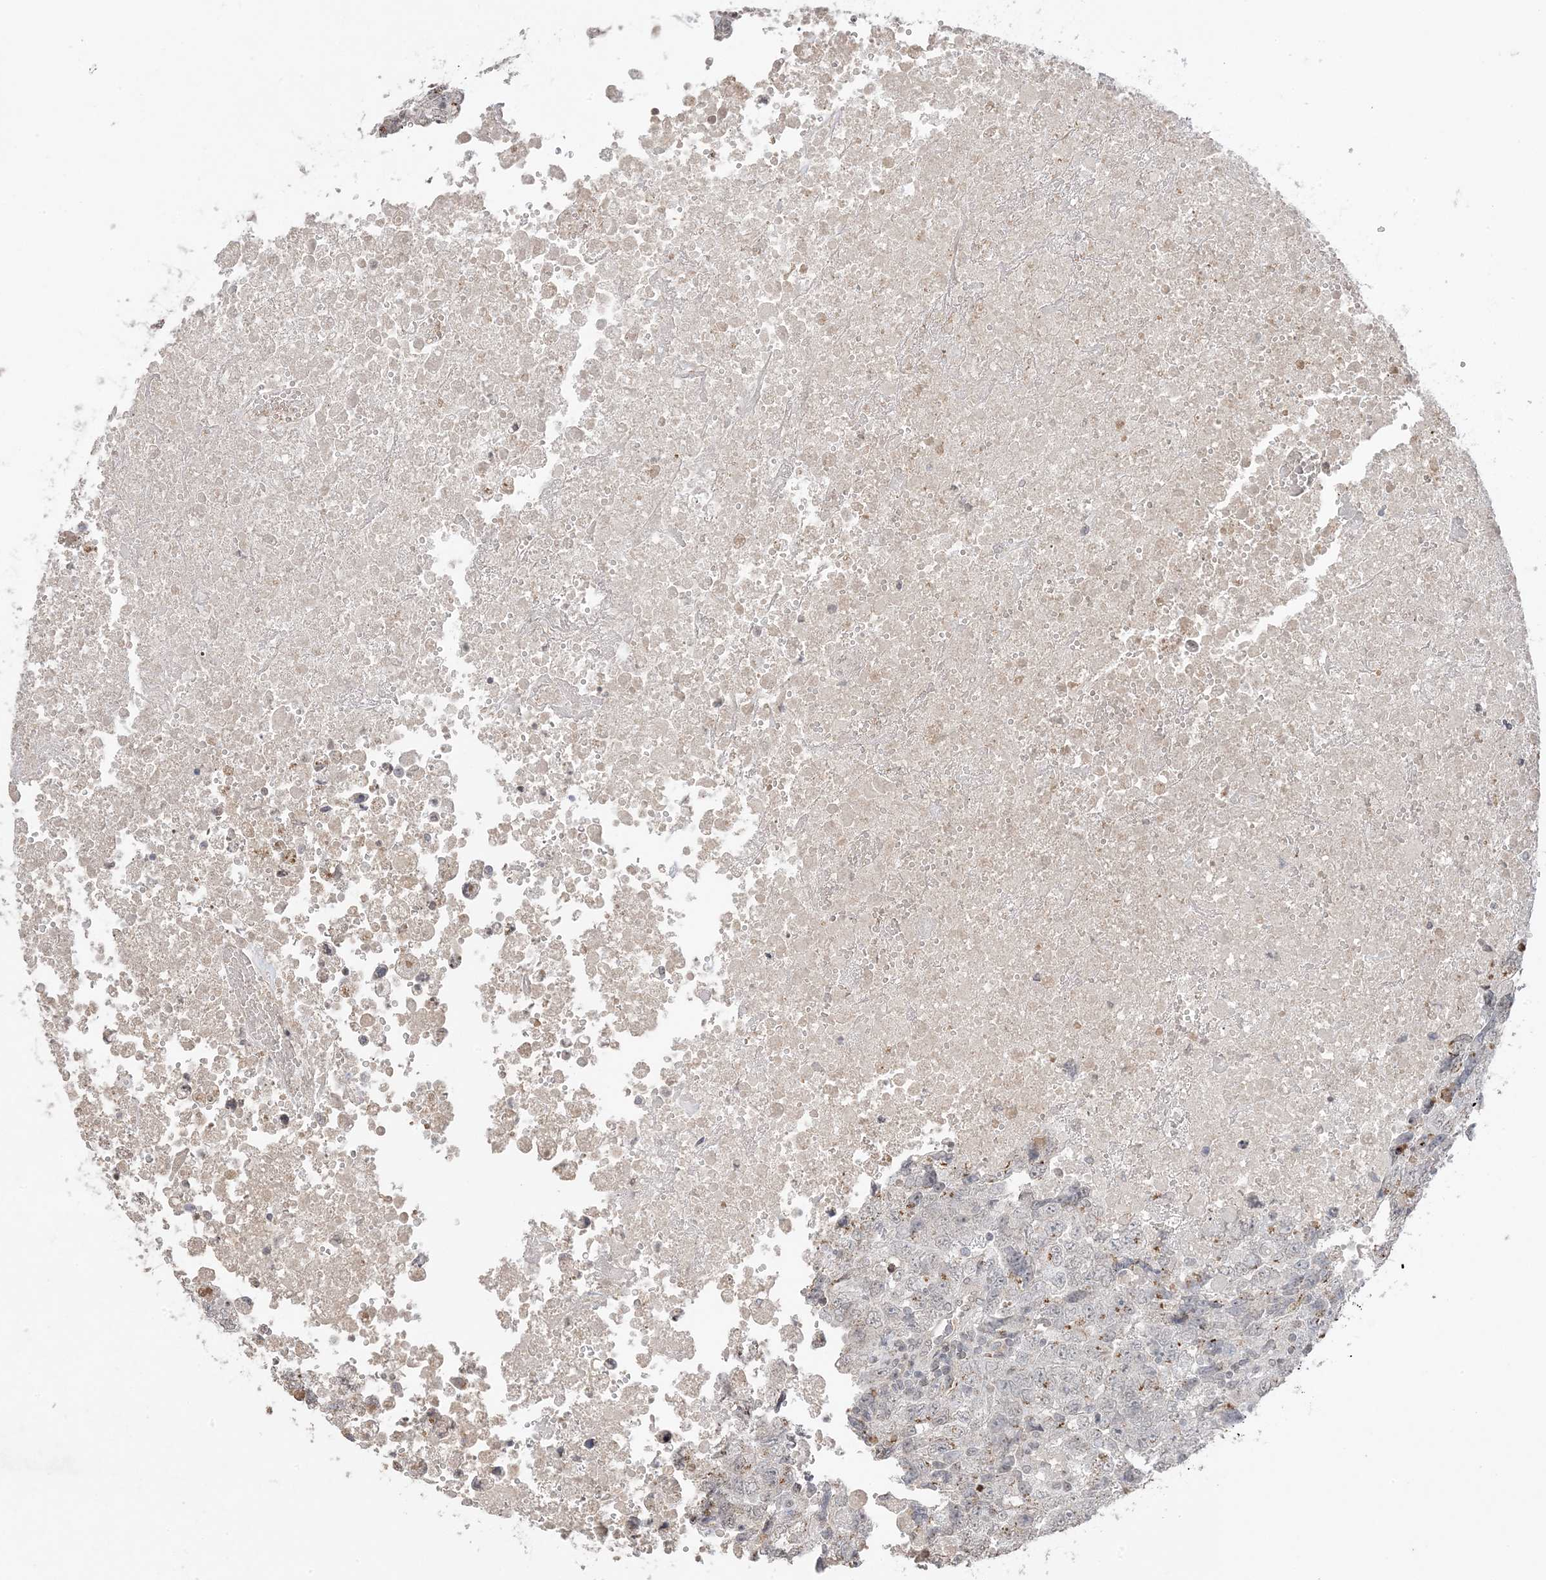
{"staining": {"intensity": "weak", "quantity": "25%-75%", "location": "cytoplasmic/membranous"}, "tissue": "testis cancer", "cell_type": "Tumor cells", "image_type": "cancer", "snomed": [{"axis": "morphology", "description": "Carcinoma, Embryonal, NOS"}, {"axis": "topography", "description": "Testis"}], "caption": "A high-resolution histopathology image shows IHC staining of embryonal carcinoma (testis), which shows weak cytoplasmic/membranous positivity in approximately 25%-75% of tumor cells.", "gene": "XRN1", "patient": {"sex": "male", "age": 37}}